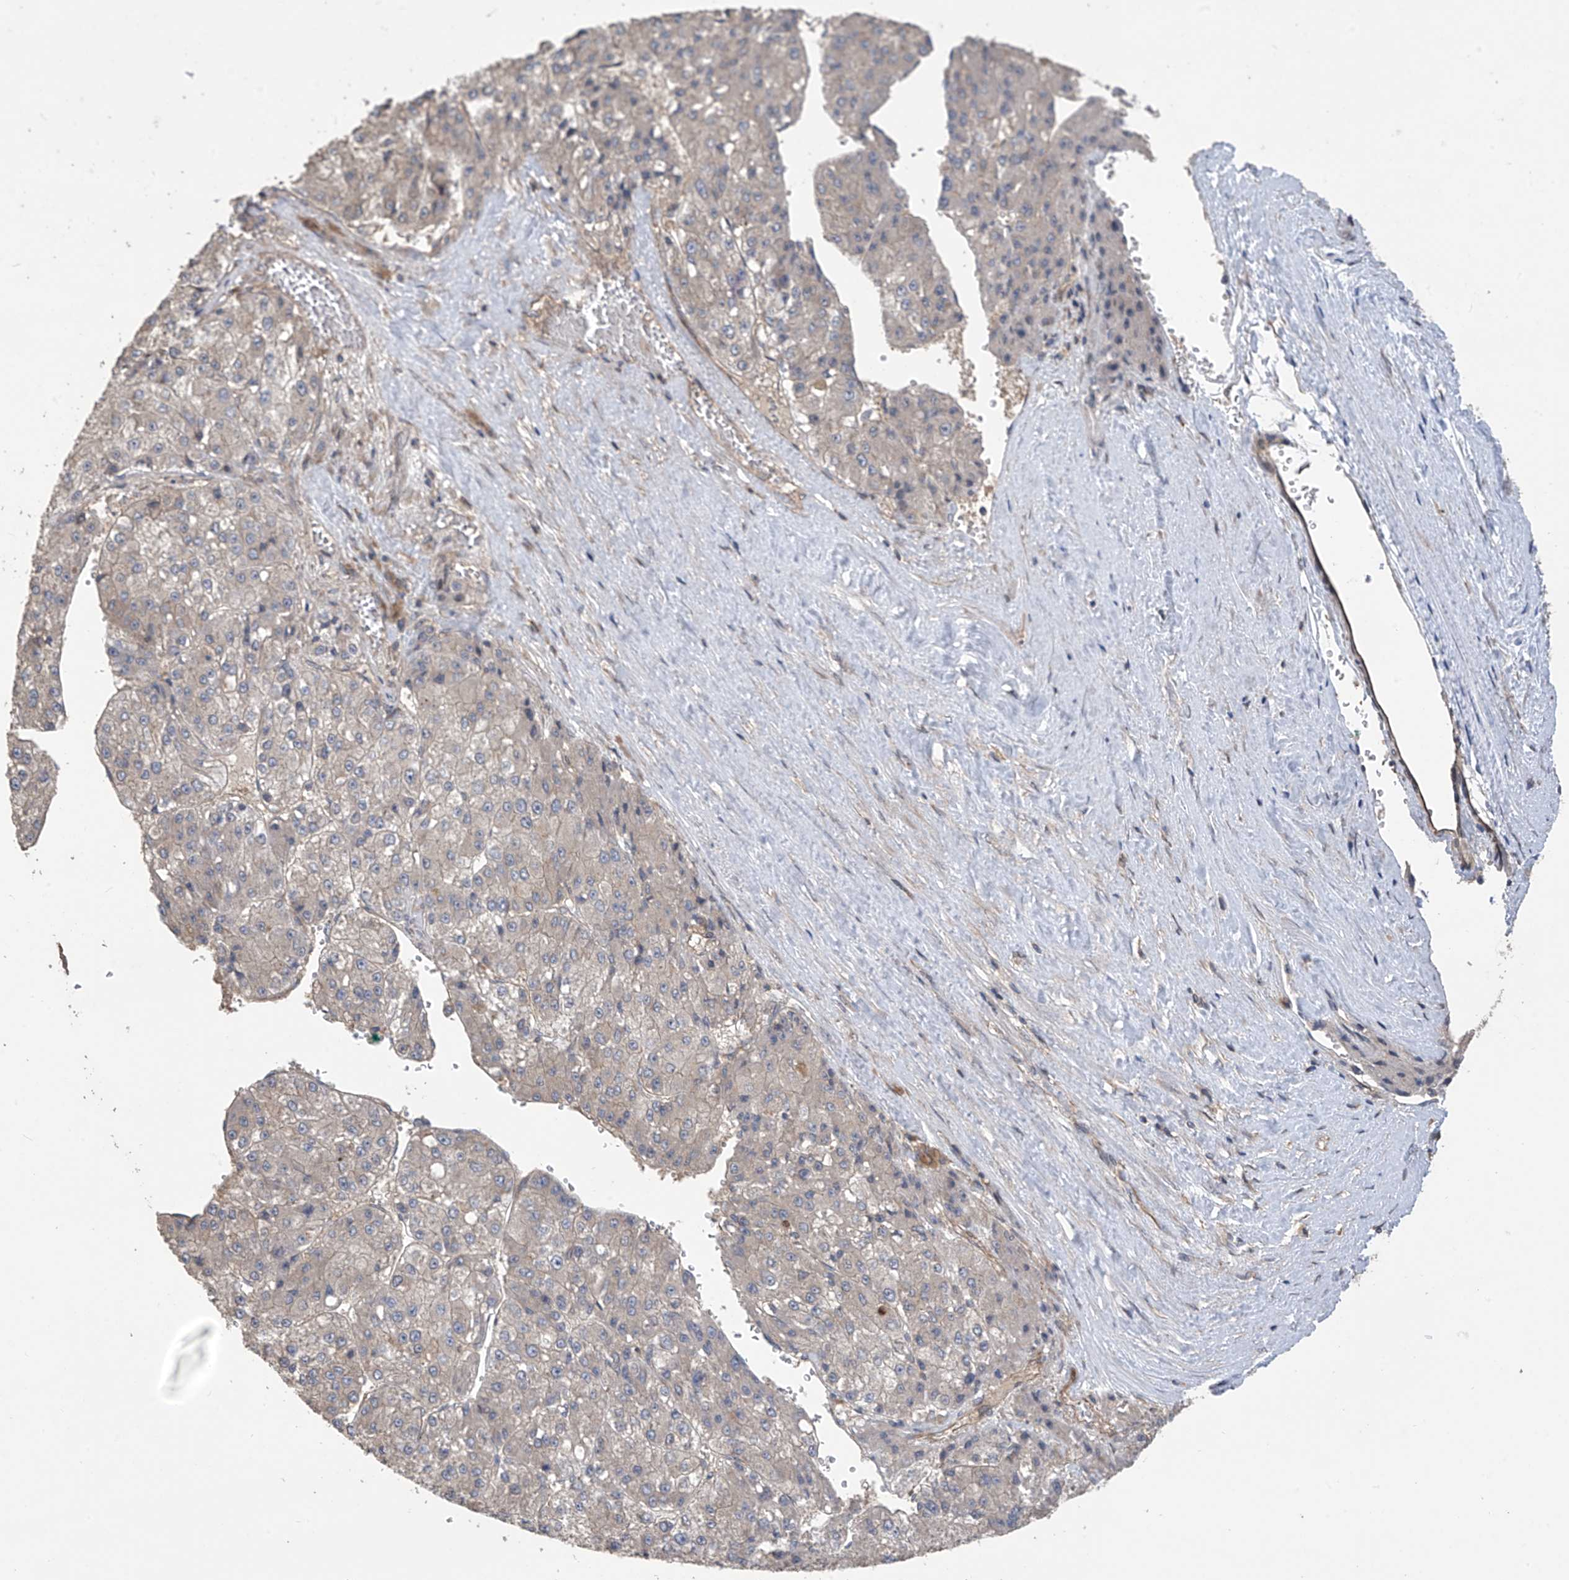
{"staining": {"intensity": "negative", "quantity": "none", "location": "none"}, "tissue": "liver cancer", "cell_type": "Tumor cells", "image_type": "cancer", "snomed": [{"axis": "morphology", "description": "Carcinoma, Hepatocellular, NOS"}, {"axis": "topography", "description": "Liver"}], "caption": "Liver hepatocellular carcinoma was stained to show a protein in brown. There is no significant positivity in tumor cells.", "gene": "PHACTR4", "patient": {"sex": "female", "age": 73}}